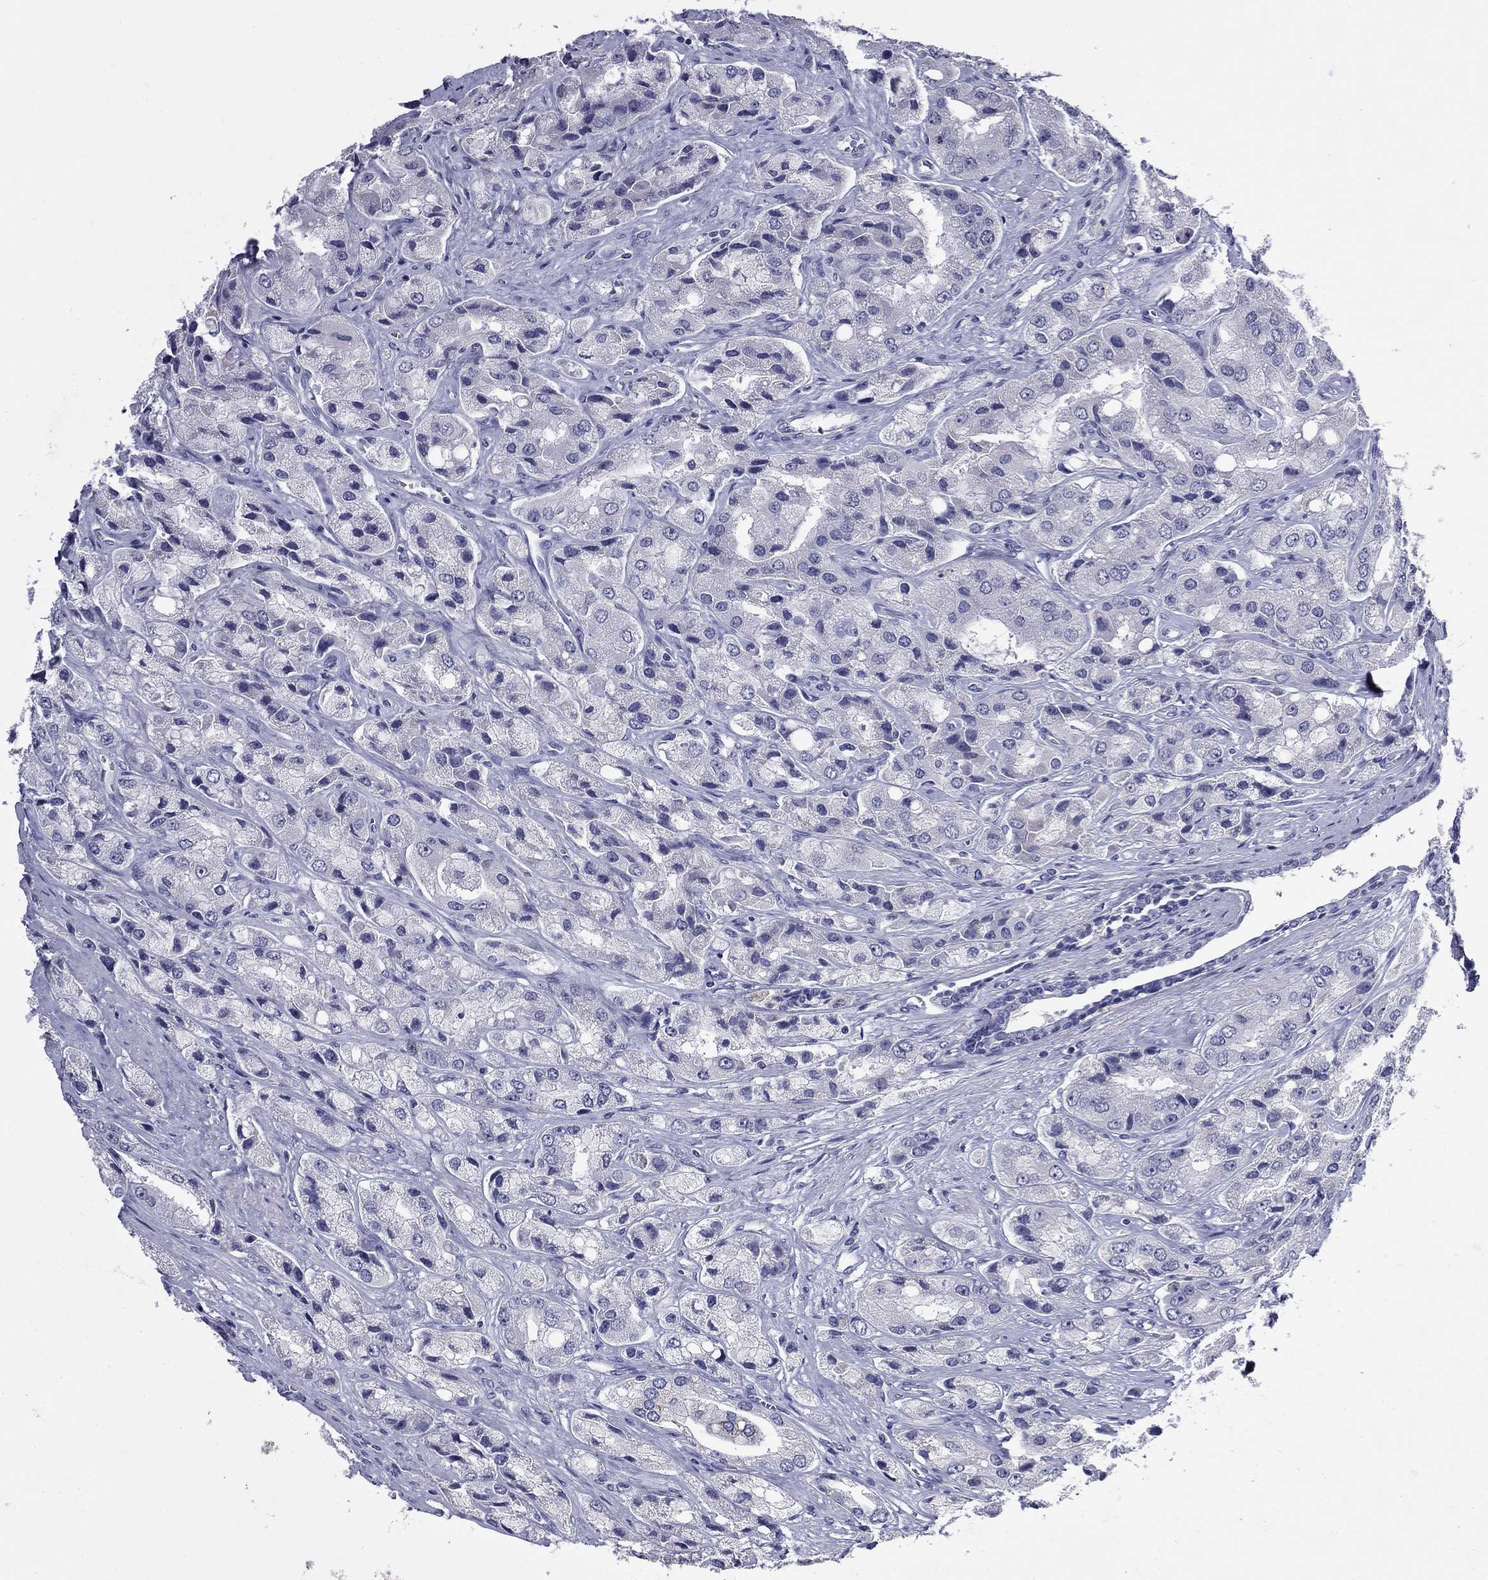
{"staining": {"intensity": "negative", "quantity": "none", "location": "none"}, "tissue": "prostate cancer", "cell_type": "Tumor cells", "image_type": "cancer", "snomed": [{"axis": "morphology", "description": "Adenocarcinoma, Low grade"}, {"axis": "topography", "description": "Prostate"}], "caption": "Low-grade adenocarcinoma (prostate) stained for a protein using immunohistochemistry reveals no expression tumor cells.", "gene": "CFAP119", "patient": {"sex": "male", "age": 69}}